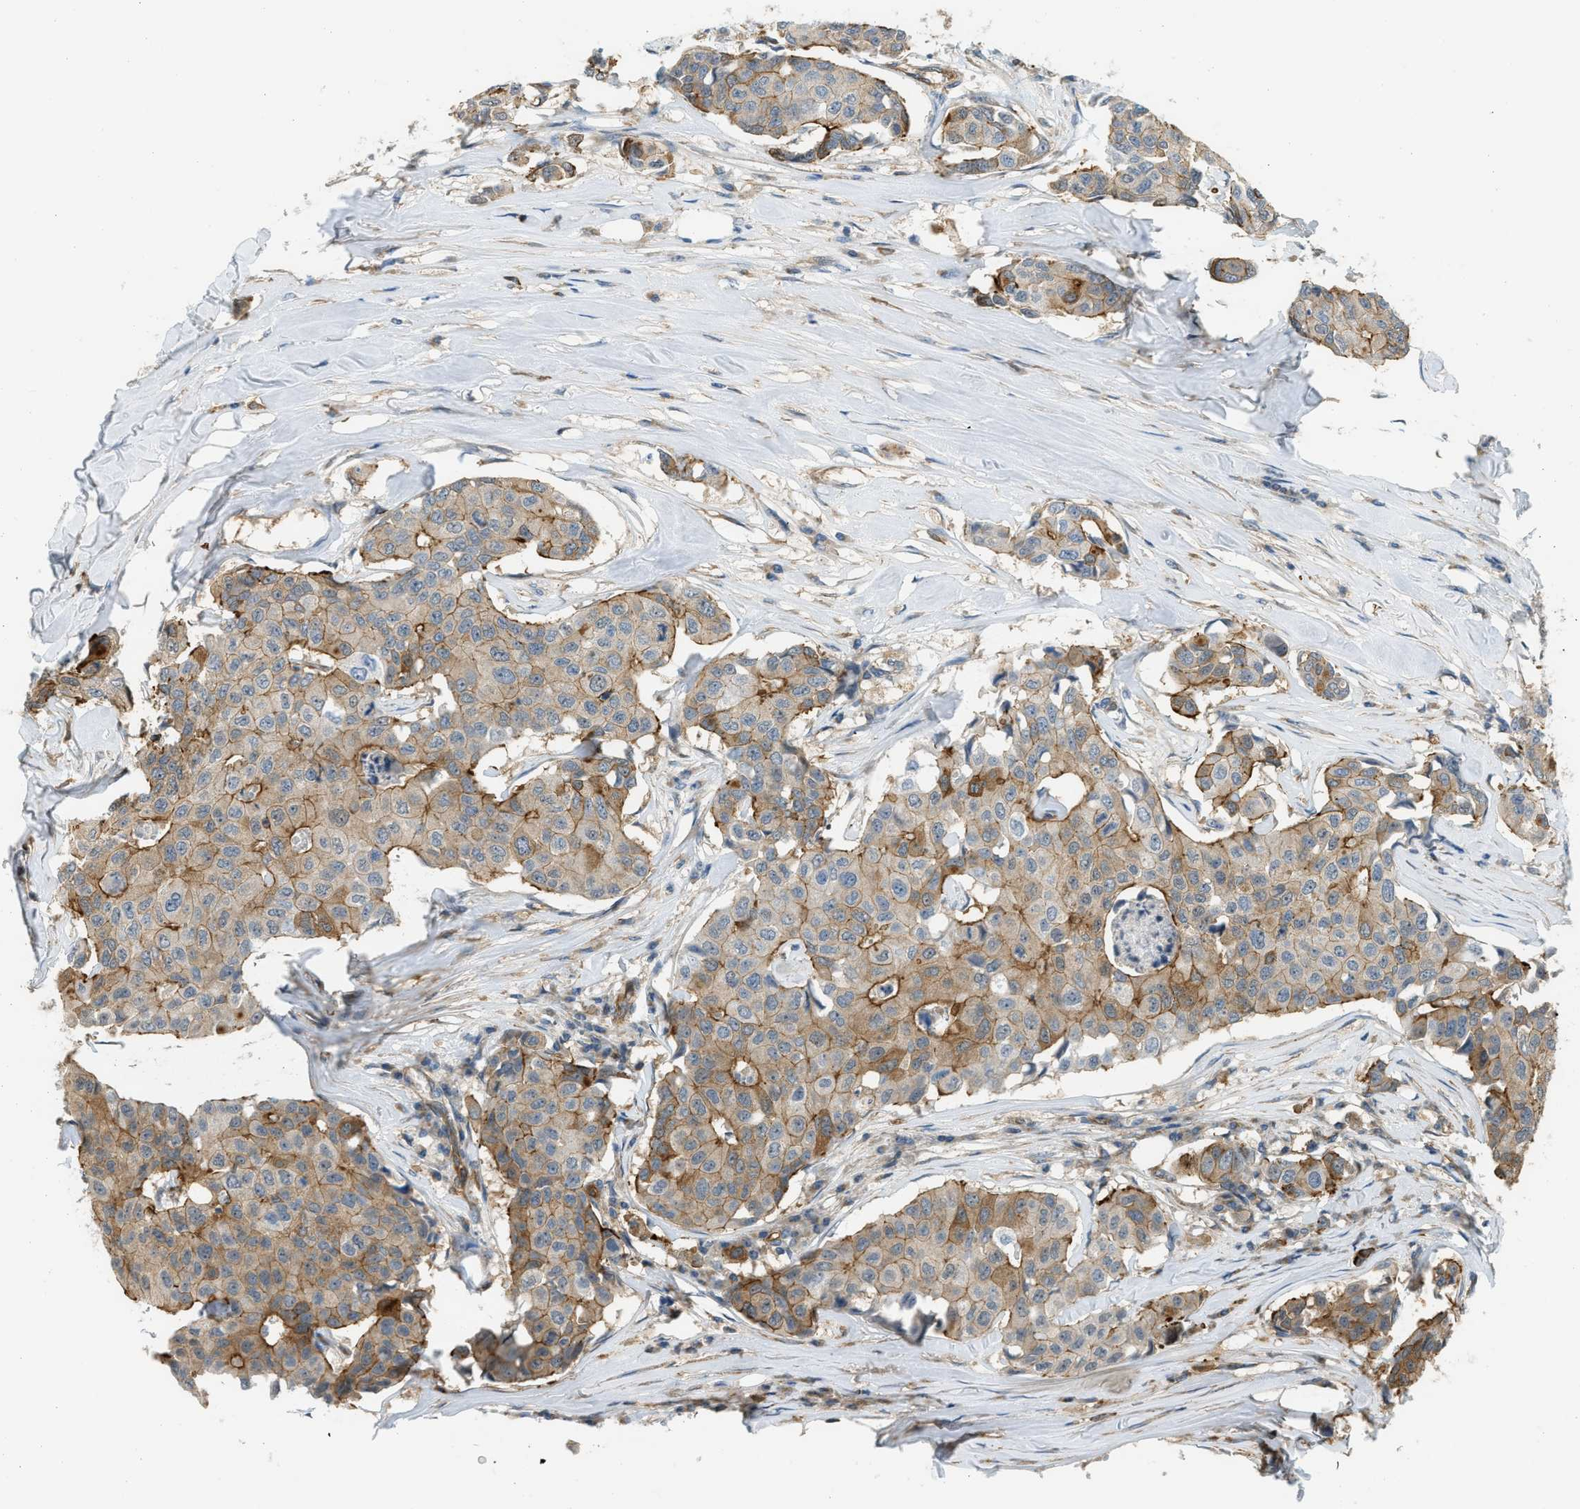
{"staining": {"intensity": "moderate", "quantity": ">75%", "location": "cytoplasmic/membranous"}, "tissue": "breast cancer", "cell_type": "Tumor cells", "image_type": "cancer", "snomed": [{"axis": "morphology", "description": "Duct carcinoma"}, {"axis": "topography", "description": "Breast"}], "caption": "Breast invasive ductal carcinoma stained for a protein exhibits moderate cytoplasmic/membranous positivity in tumor cells.", "gene": "KIAA1671", "patient": {"sex": "female", "age": 80}}